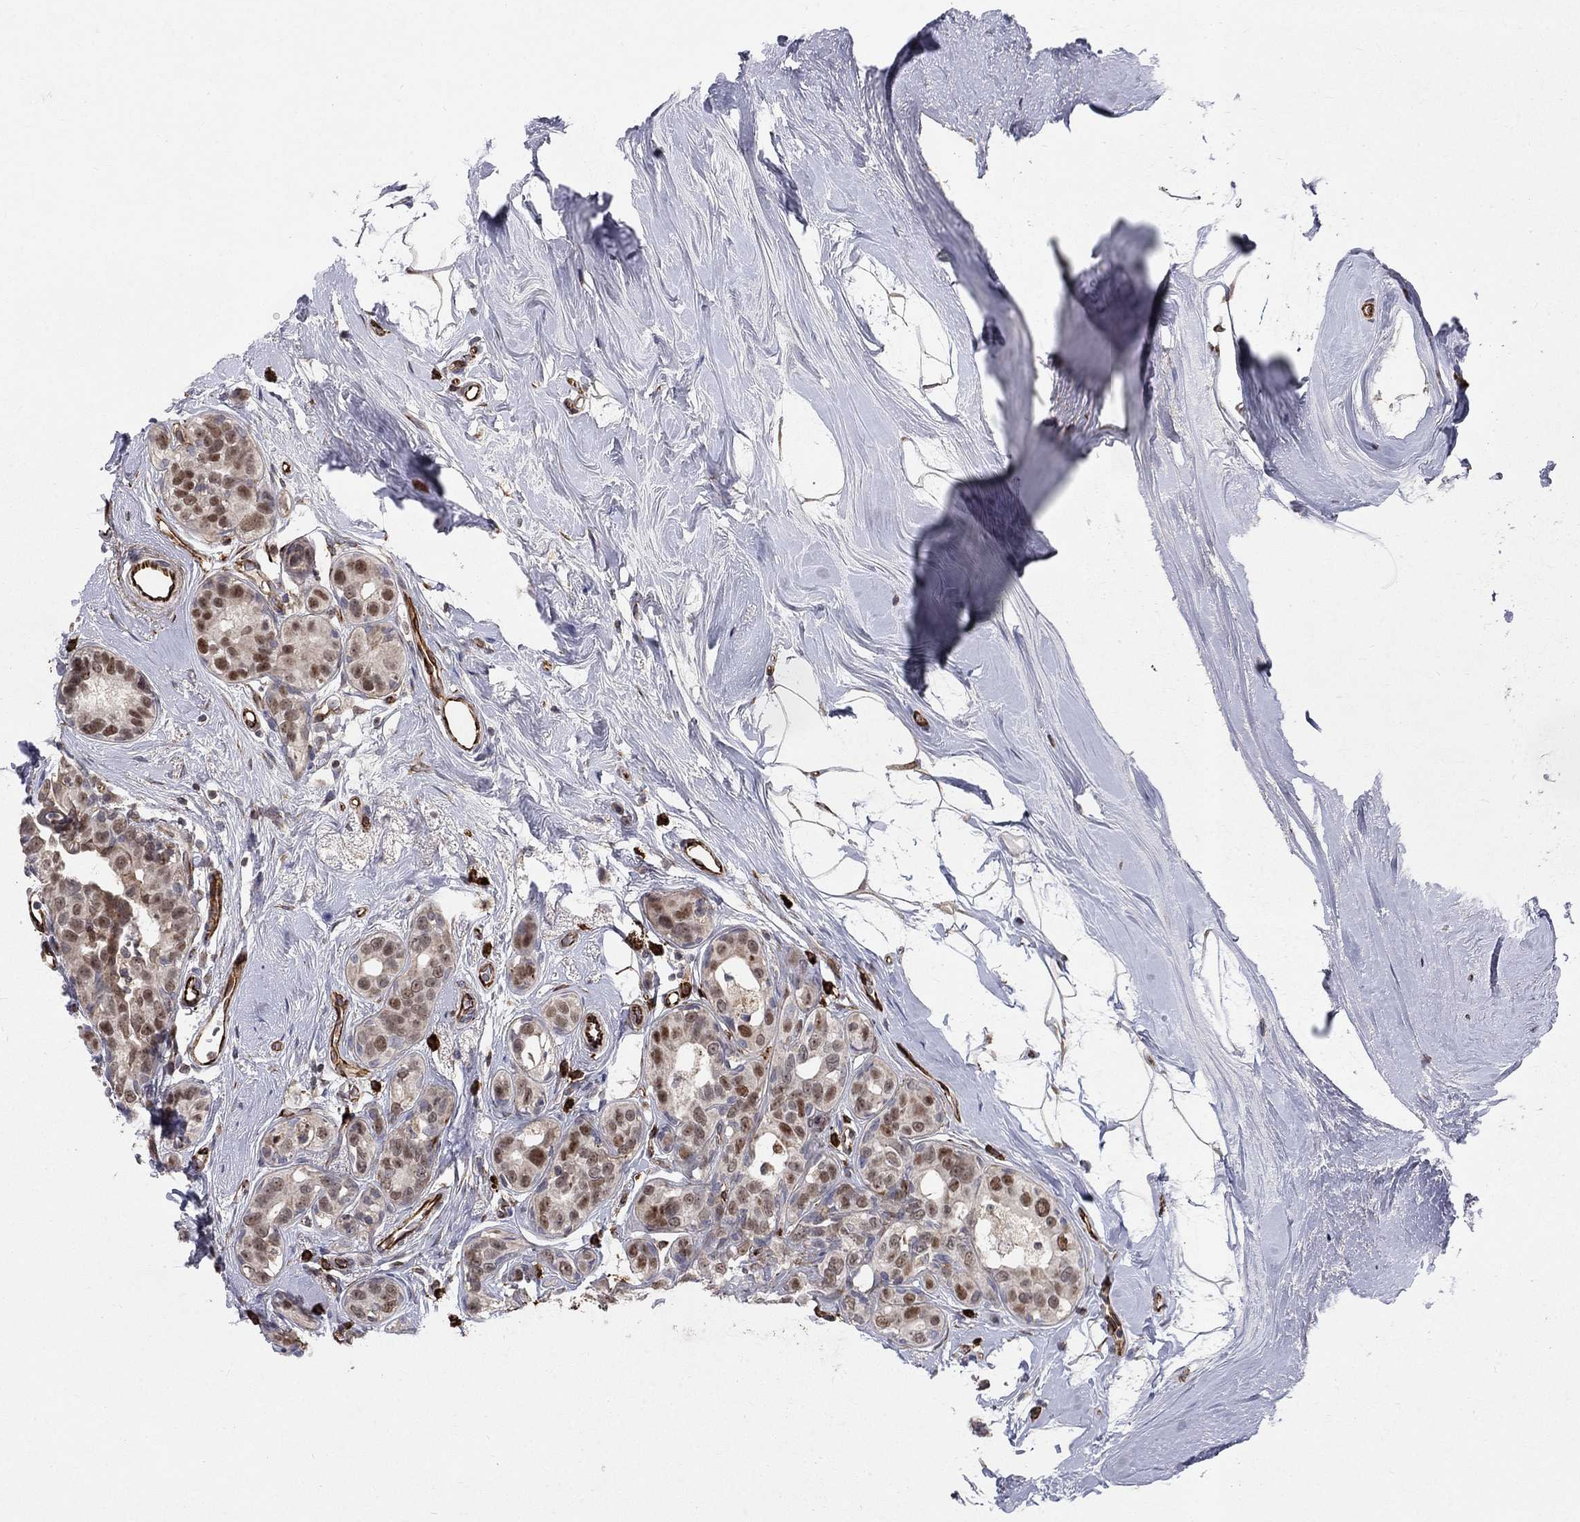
{"staining": {"intensity": "moderate", "quantity": "<25%", "location": "nuclear"}, "tissue": "breast cancer", "cell_type": "Tumor cells", "image_type": "cancer", "snomed": [{"axis": "morphology", "description": "Duct carcinoma"}, {"axis": "topography", "description": "Breast"}], "caption": "Invasive ductal carcinoma (breast) stained with immunohistochemistry (IHC) displays moderate nuclear positivity in approximately <25% of tumor cells. Nuclei are stained in blue.", "gene": "MSRA", "patient": {"sex": "female", "age": 55}}